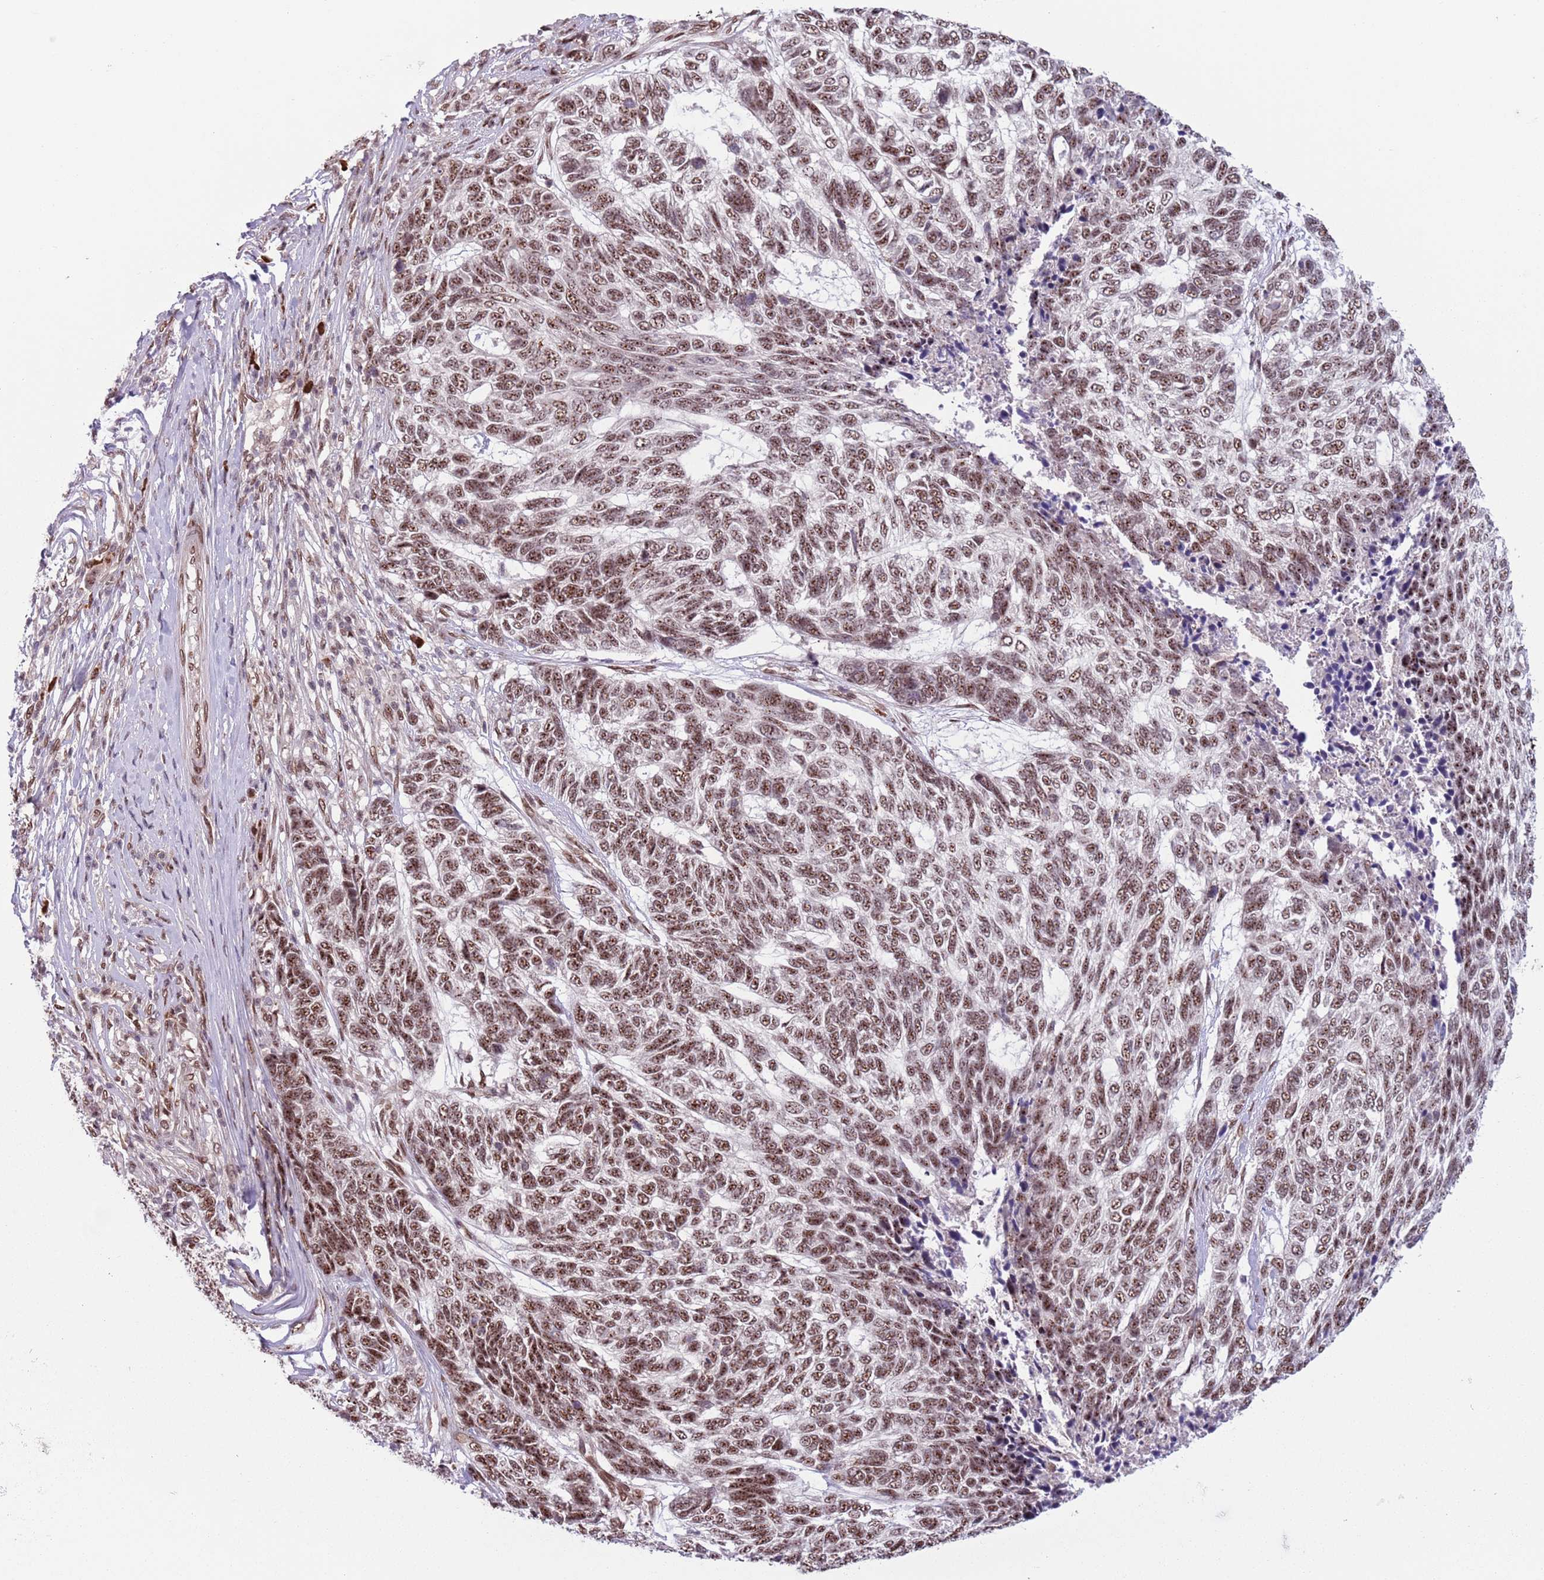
{"staining": {"intensity": "moderate", "quantity": ">75%", "location": "nuclear"}, "tissue": "skin cancer", "cell_type": "Tumor cells", "image_type": "cancer", "snomed": [{"axis": "morphology", "description": "Basal cell carcinoma"}, {"axis": "topography", "description": "Skin"}], "caption": "A brown stain labels moderate nuclear expression of a protein in skin basal cell carcinoma tumor cells.", "gene": "SIPA1L3", "patient": {"sex": "female", "age": 65}}